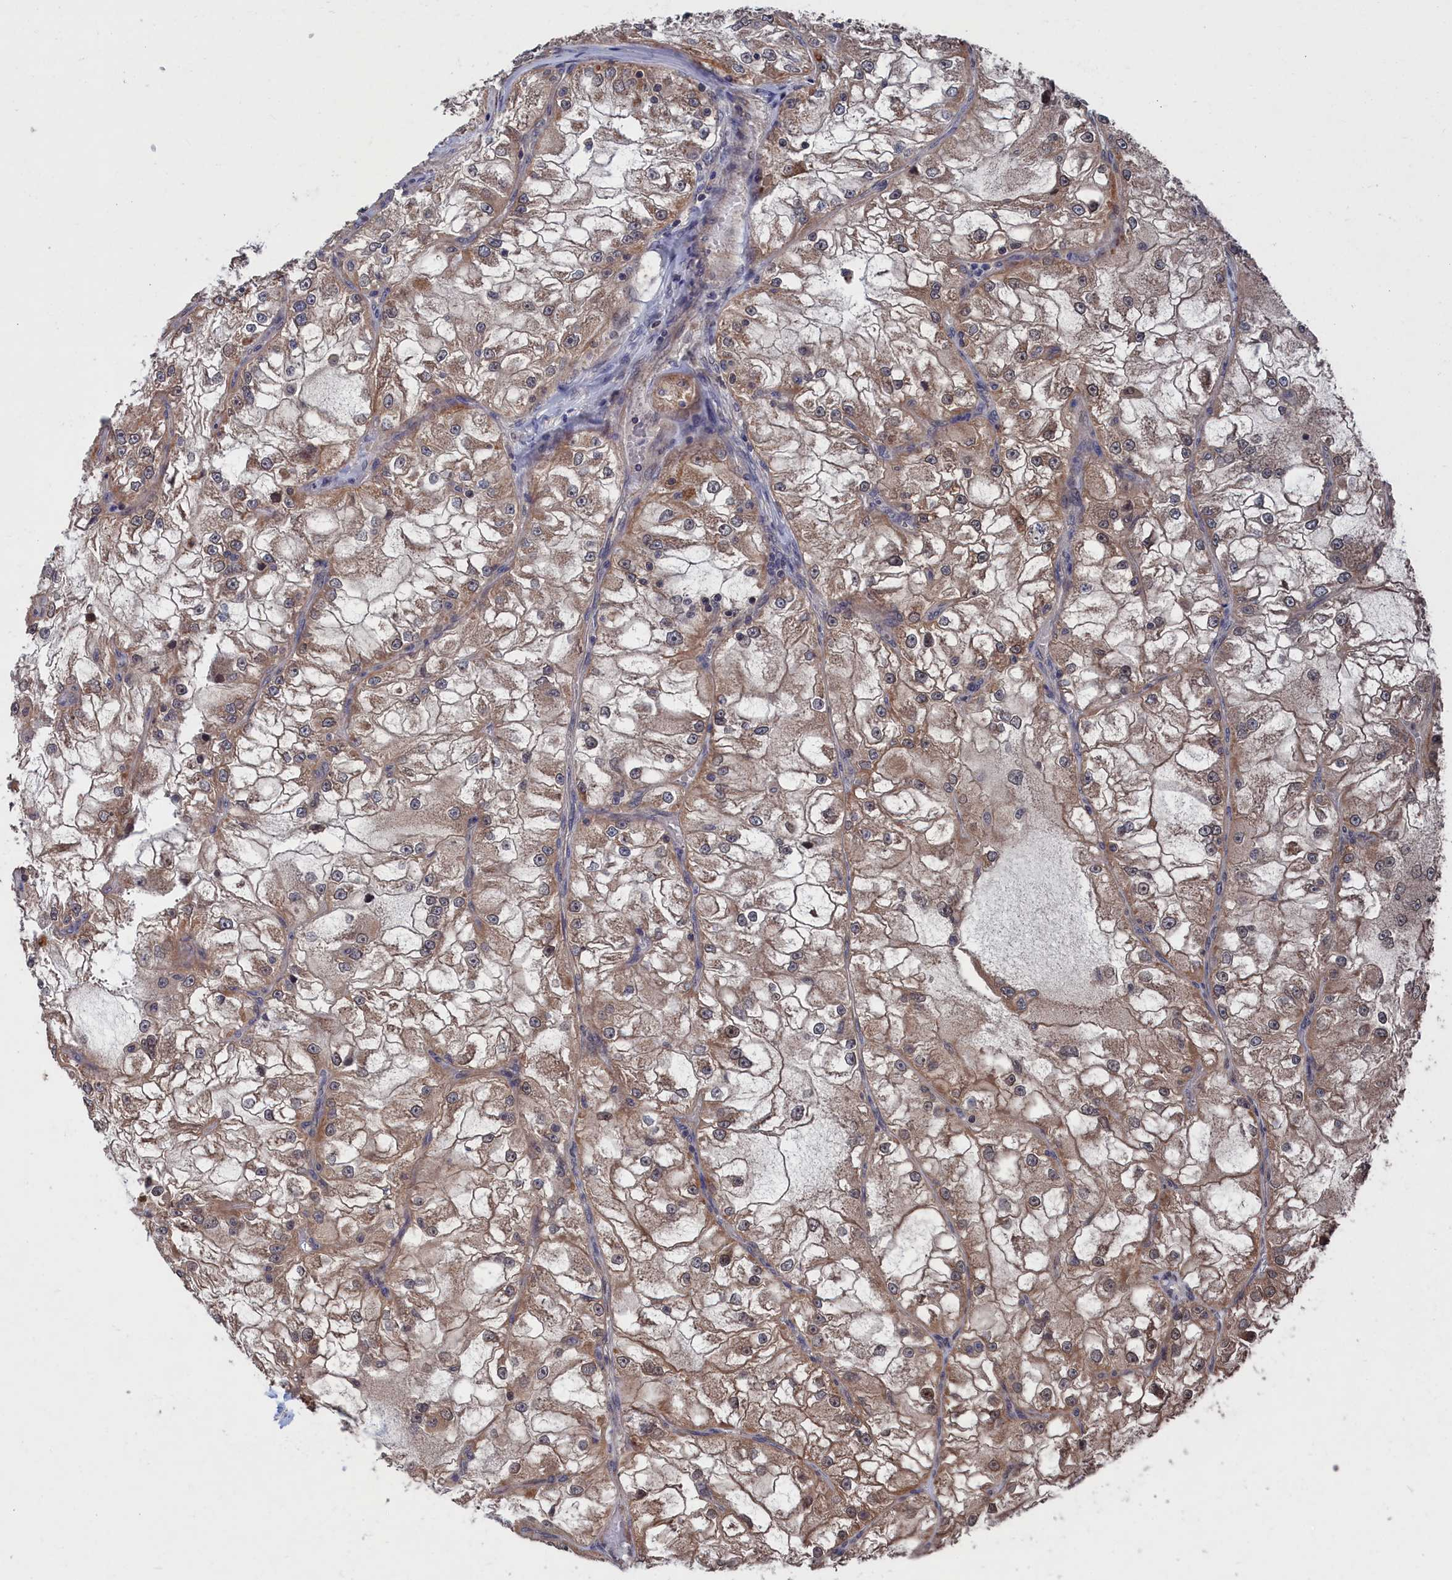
{"staining": {"intensity": "moderate", "quantity": "25%-75%", "location": "cytoplasmic/membranous,nuclear"}, "tissue": "renal cancer", "cell_type": "Tumor cells", "image_type": "cancer", "snomed": [{"axis": "morphology", "description": "Adenocarcinoma, NOS"}, {"axis": "topography", "description": "Kidney"}], "caption": "Renal adenocarcinoma stained with a brown dye demonstrates moderate cytoplasmic/membranous and nuclear positive expression in about 25%-75% of tumor cells.", "gene": "PDE12", "patient": {"sex": "female", "age": 72}}